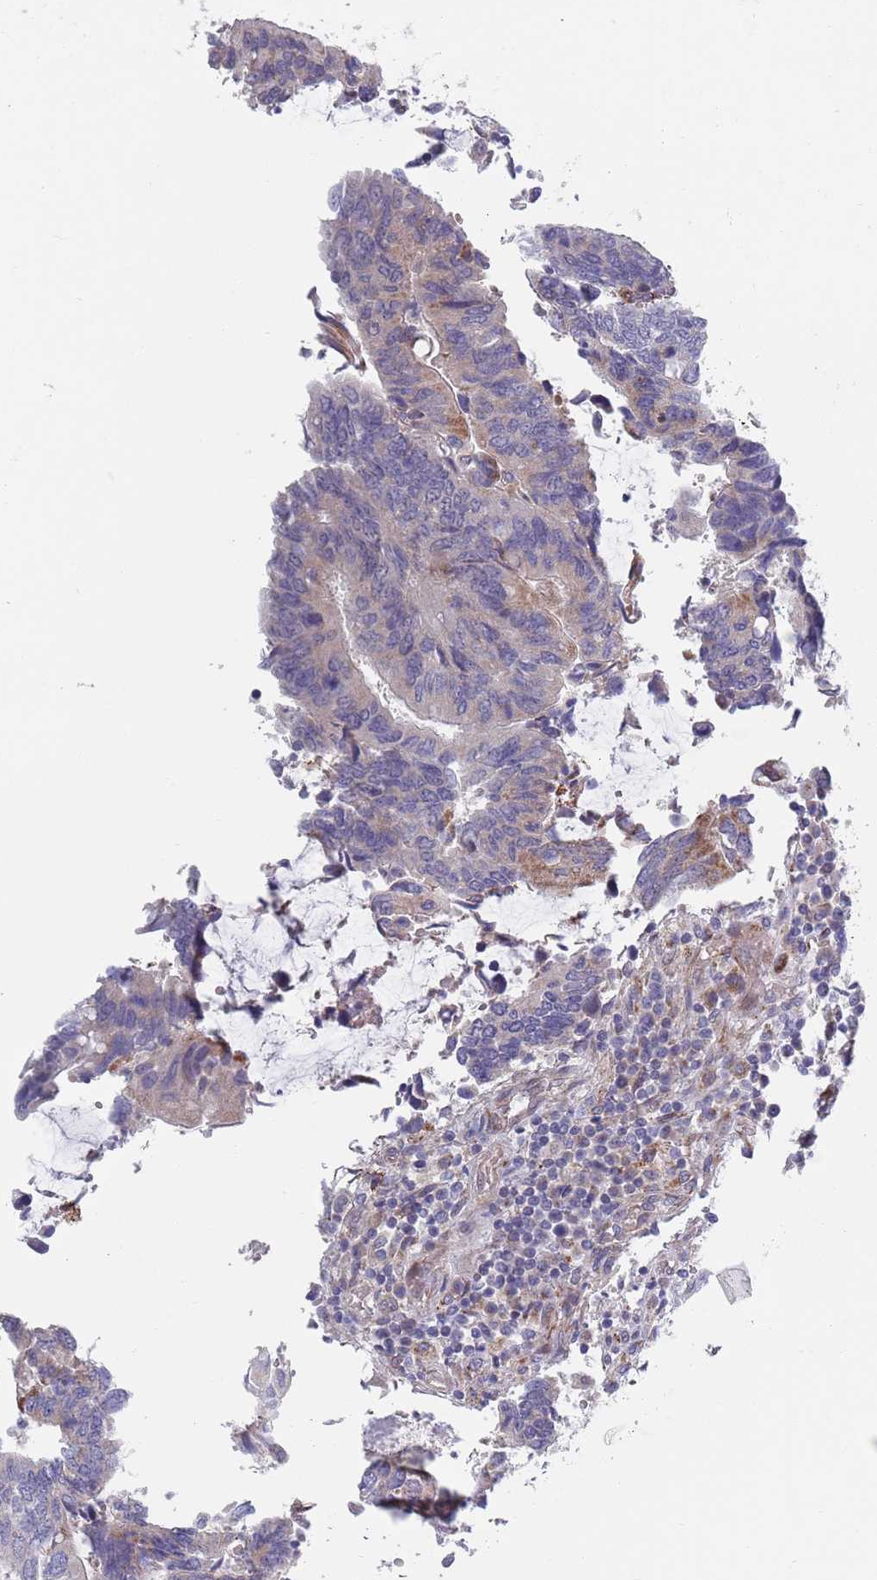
{"staining": {"intensity": "negative", "quantity": "none", "location": "none"}, "tissue": "colorectal cancer", "cell_type": "Tumor cells", "image_type": "cancer", "snomed": [{"axis": "morphology", "description": "Adenocarcinoma, NOS"}, {"axis": "topography", "description": "Colon"}], "caption": "Colorectal adenocarcinoma was stained to show a protein in brown. There is no significant expression in tumor cells.", "gene": "TYW1", "patient": {"sex": "male", "age": 87}}